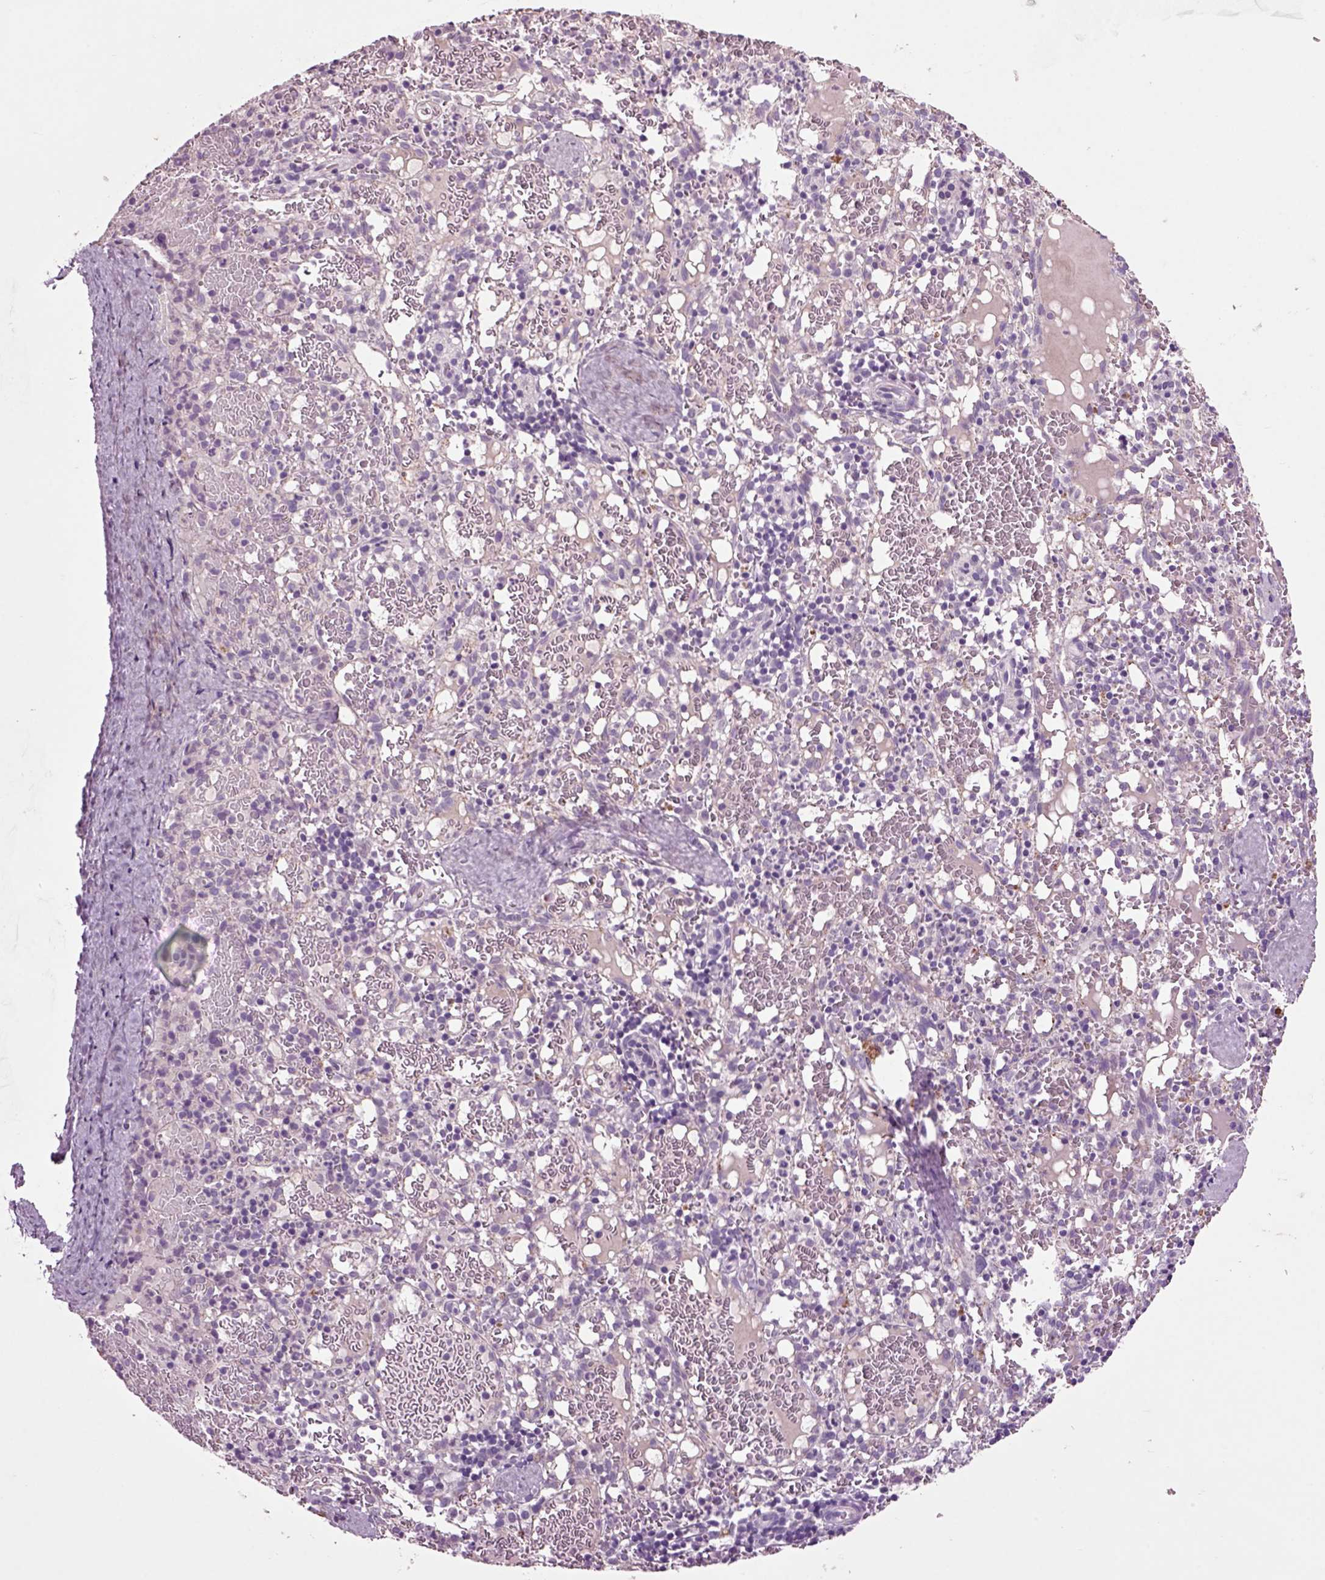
{"staining": {"intensity": "negative", "quantity": "none", "location": "none"}, "tissue": "spleen", "cell_type": "Cells in red pulp", "image_type": "normal", "snomed": [{"axis": "morphology", "description": "Normal tissue, NOS"}, {"axis": "topography", "description": "Spleen"}], "caption": "This is a image of IHC staining of benign spleen, which shows no staining in cells in red pulp.", "gene": "CRHR1", "patient": {"sex": "male", "age": 11}}